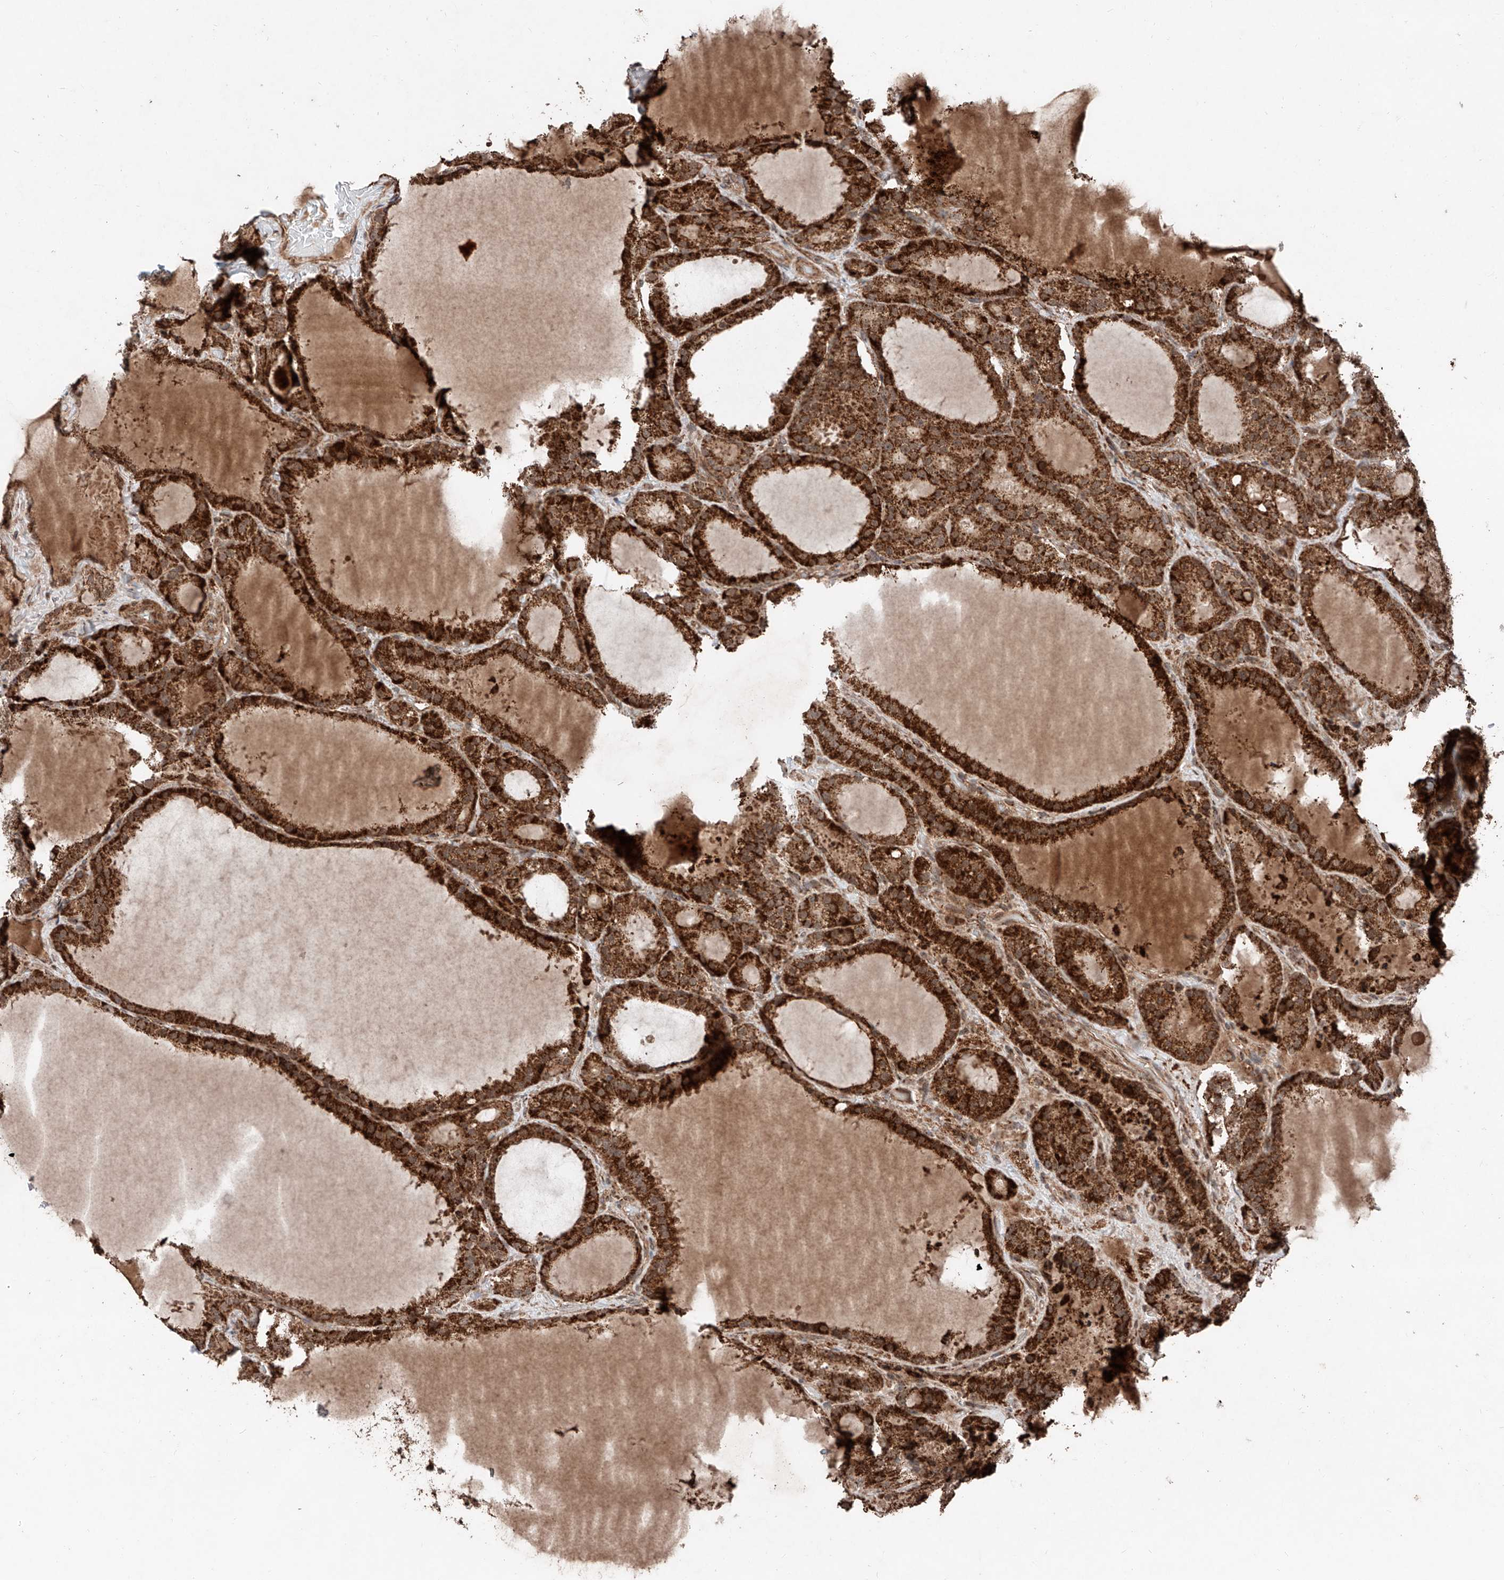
{"staining": {"intensity": "strong", "quantity": ">75%", "location": "cytoplasmic/membranous"}, "tissue": "thyroid cancer", "cell_type": "Tumor cells", "image_type": "cancer", "snomed": [{"axis": "morphology", "description": "Papillary adenocarcinoma, NOS"}, {"axis": "topography", "description": "Thyroid gland"}], "caption": "Papillary adenocarcinoma (thyroid) stained with a brown dye displays strong cytoplasmic/membranous positive expression in approximately >75% of tumor cells.", "gene": "ZSCAN29", "patient": {"sex": "male", "age": 77}}